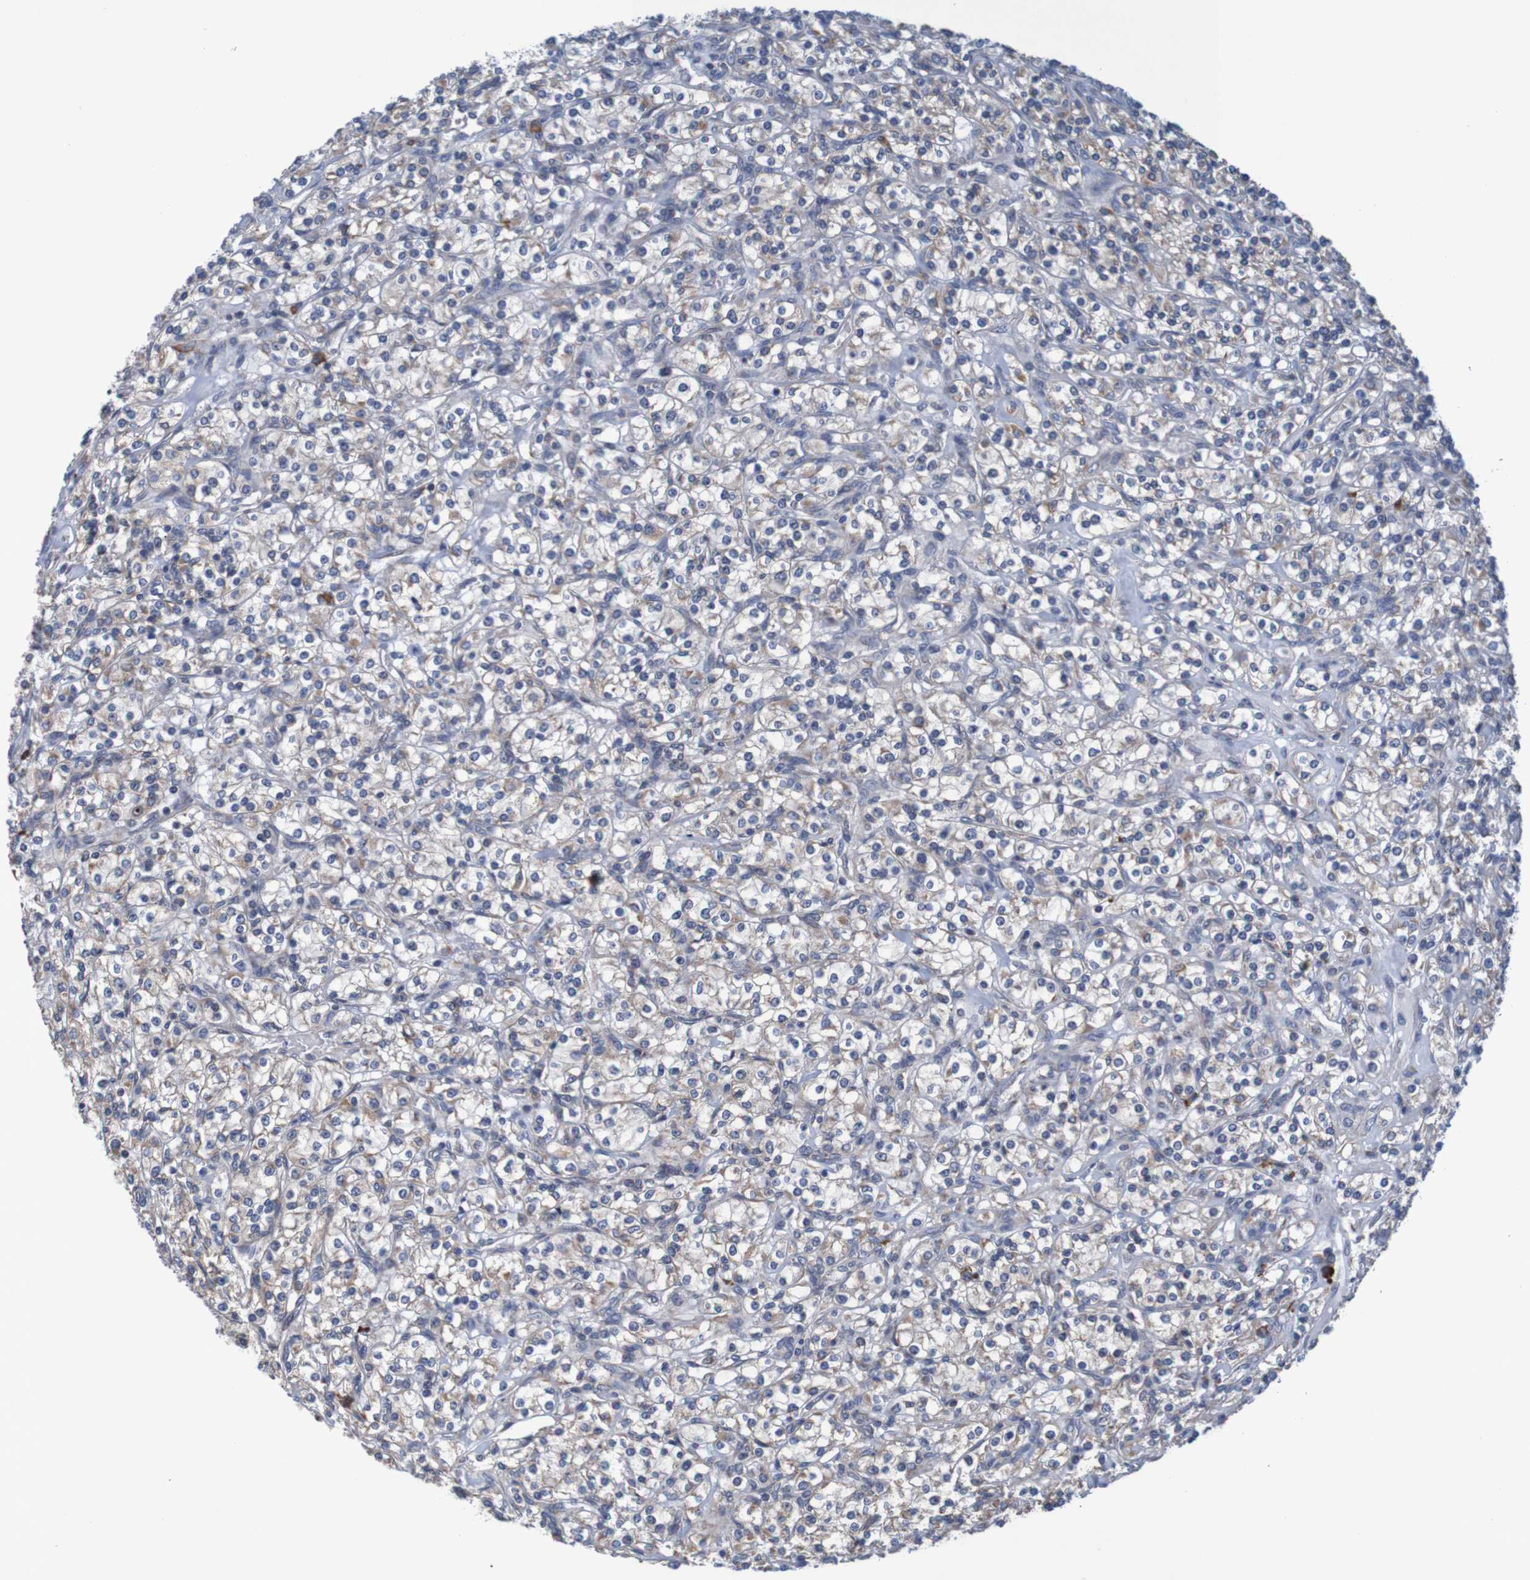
{"staining": {"intensity": "weak", "quantity": ">75%", "location": "cytoplasmic/membranous"}, "tissue": "renal cancer", "cell_type": "Tumor cells", "image_type": "cancer", "snomed": [{"axis": "morphology", "description": "Adenocarcinoma, NOS"}, {"axis": "topography", "description": "Kidney"}], "caption": "High-magnification brightfield microscopy of renal cancer (adenocarcinoma) stained with DAB (brown) and counterstained with hematoxylin (blue). tumor cells exhibit weak cytoplasmic/membranous expression is present in approximately>75% of cells. Using DAB (3,3'-diaminobenzidine) (brown) and hematoxylin (blue) stains, captured at high magnification using brightfield microscopy.", "gene": "CLDN18", "patient": {"sex": "male", "age": 77}}